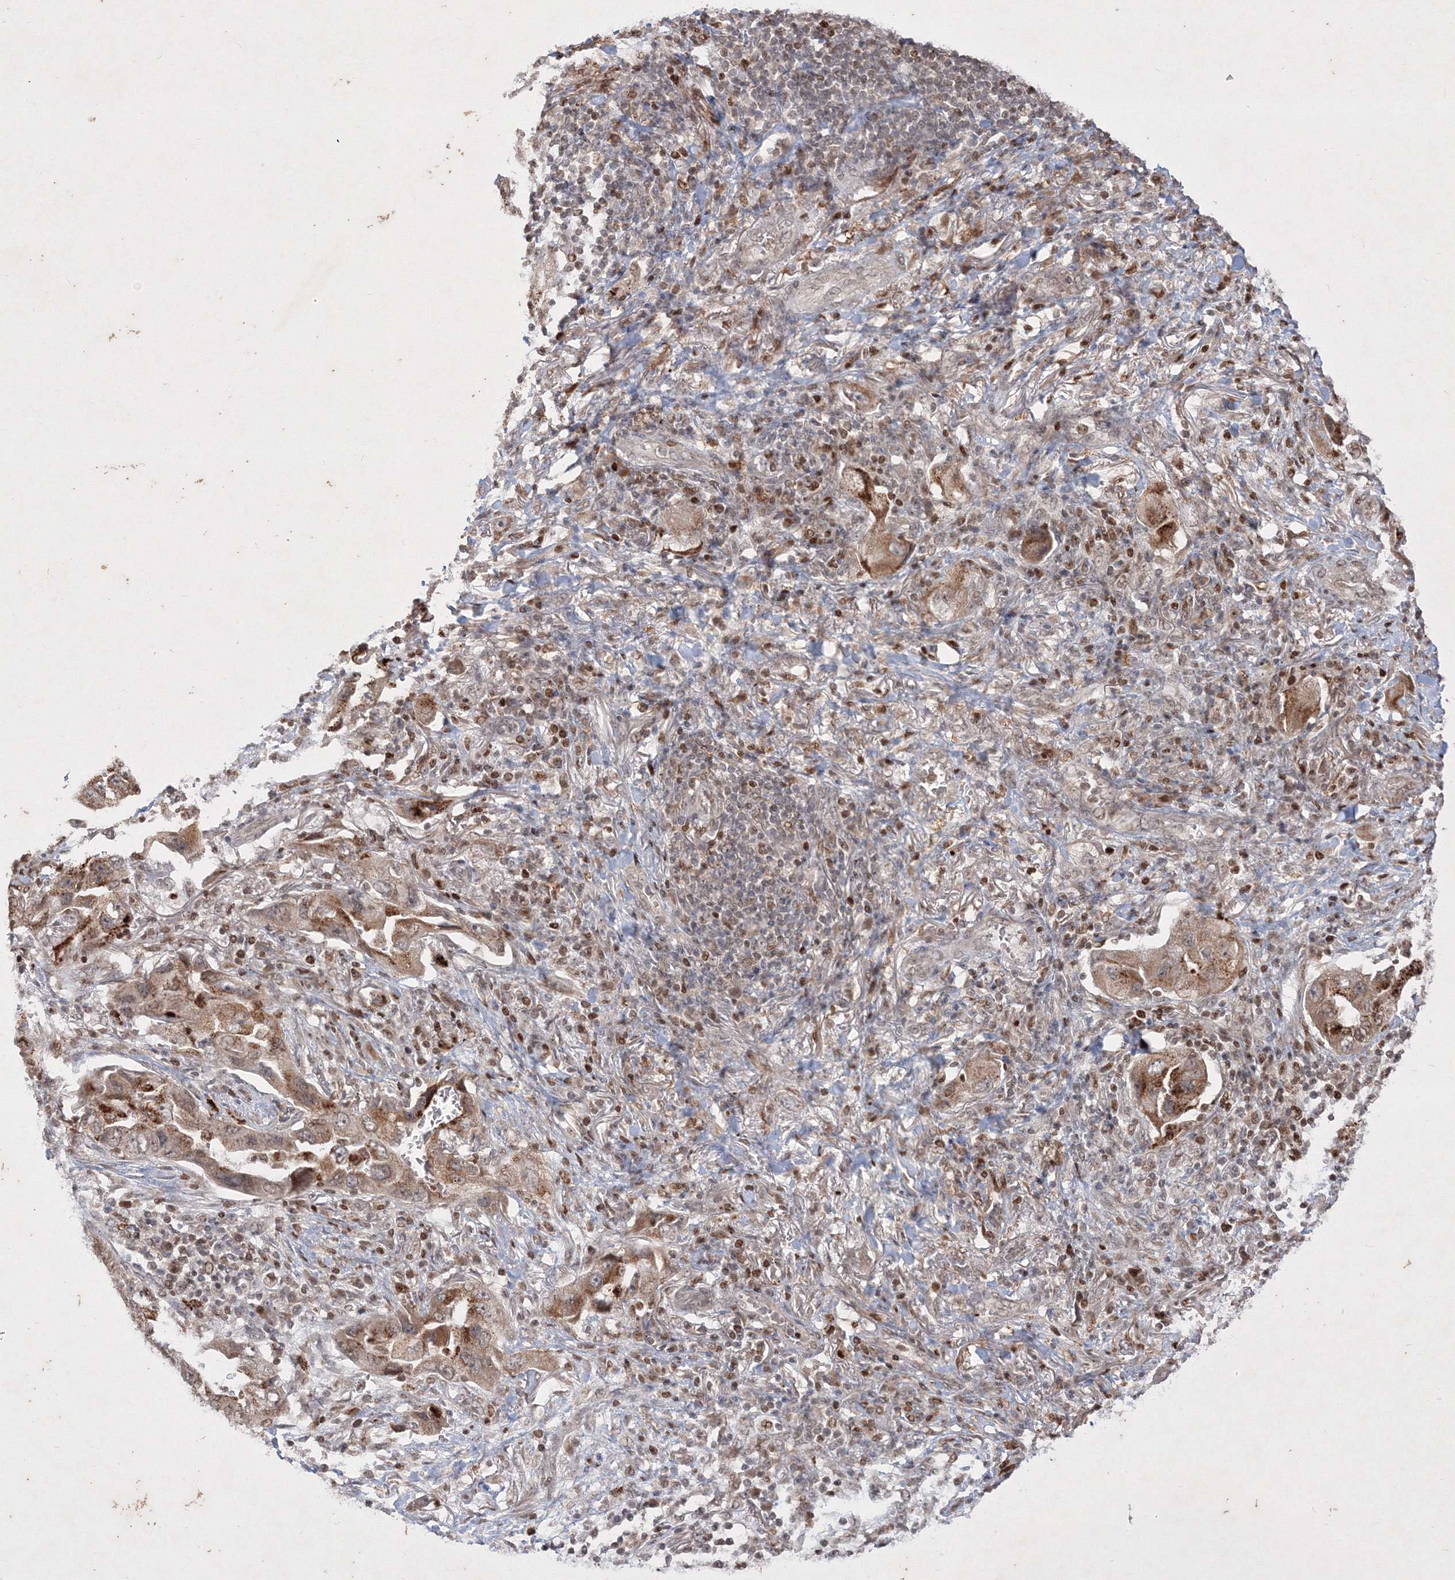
{"staining": {"intensity": "moderate", "quantity": ">75%", "location": "cytoplasmic/membranous"}, "tissue": "lung cancer", "cell_type": "Tumor cells", "image_type": "cancer", "snomed": [{"axis": "morphology", "description": "Adenocarcinoma, NOS"}, {"axis": "topography", "description": "Lung"}], "caption": "Adenocarcinoma (lung) was stained to show a protein in brown. There is medium levels of moderate cytoplasmic/membranous staining in approximately >75% of tumor cells. (DAB (3,3'-diaminobenzidine) IHC, brown staining for protein, blue staining for nuclei).", "gene": "TAB1", "patient": {"sex": "female", "age": 65}}